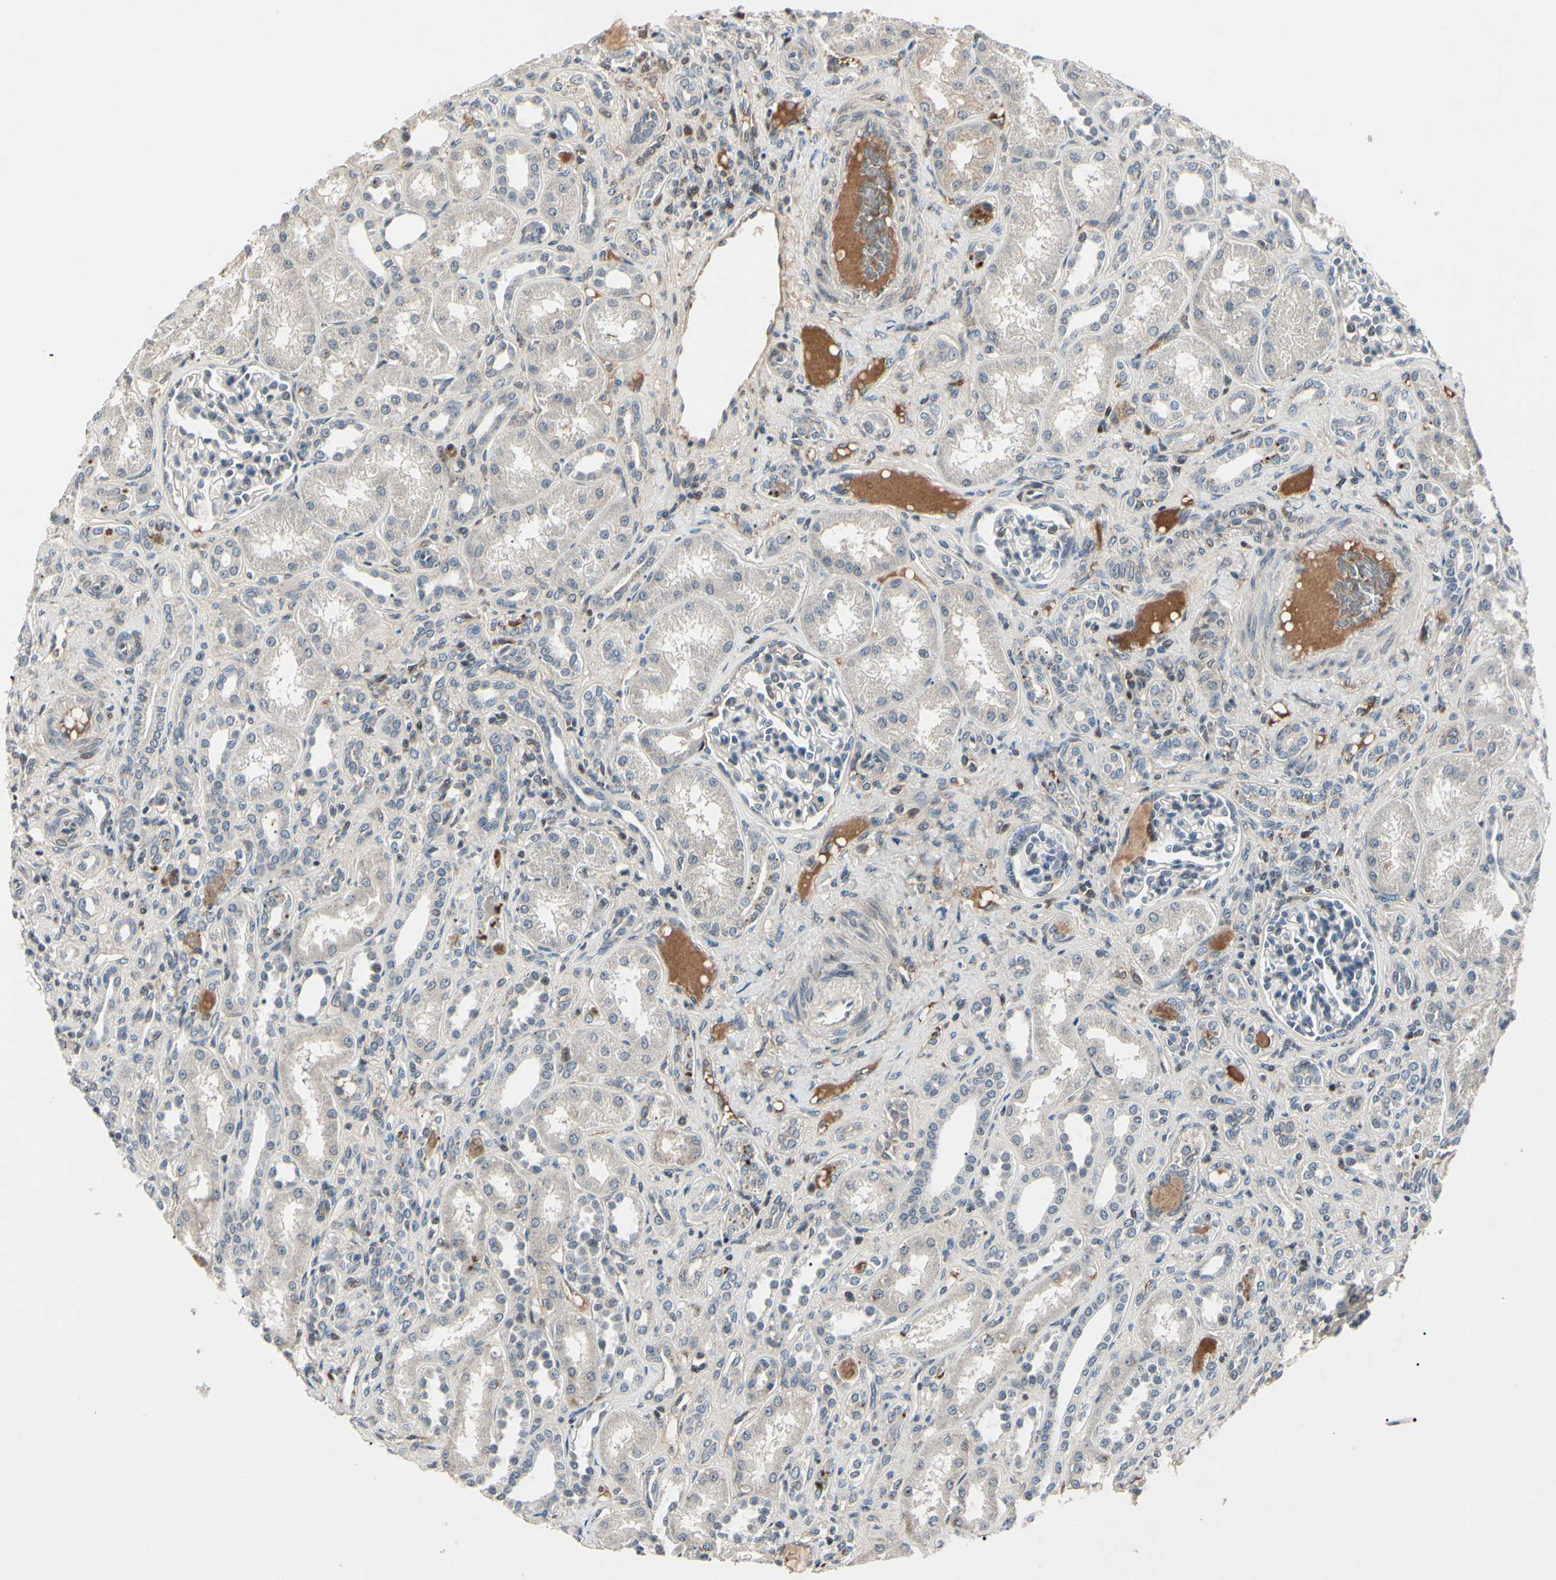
{"staining": {"intensity": "negative", "quantity": "none", "location": "none"}, "tissue": "kidney", "cell_type": "Cells in glomeruli", "image_type": "normal", "snomed": [{"axis": "morphology", "description": "Normal tissue, NOS"}, {"axis": "topography", "description": "Kidney"}], "caption": "IHC photomicrograph of benign kidney: kidney stained with DAB shows no significant protein positivity in cells in glomeruli.", "gene": "AEBP1", "patient": {"sex": "male", "age": 7}}